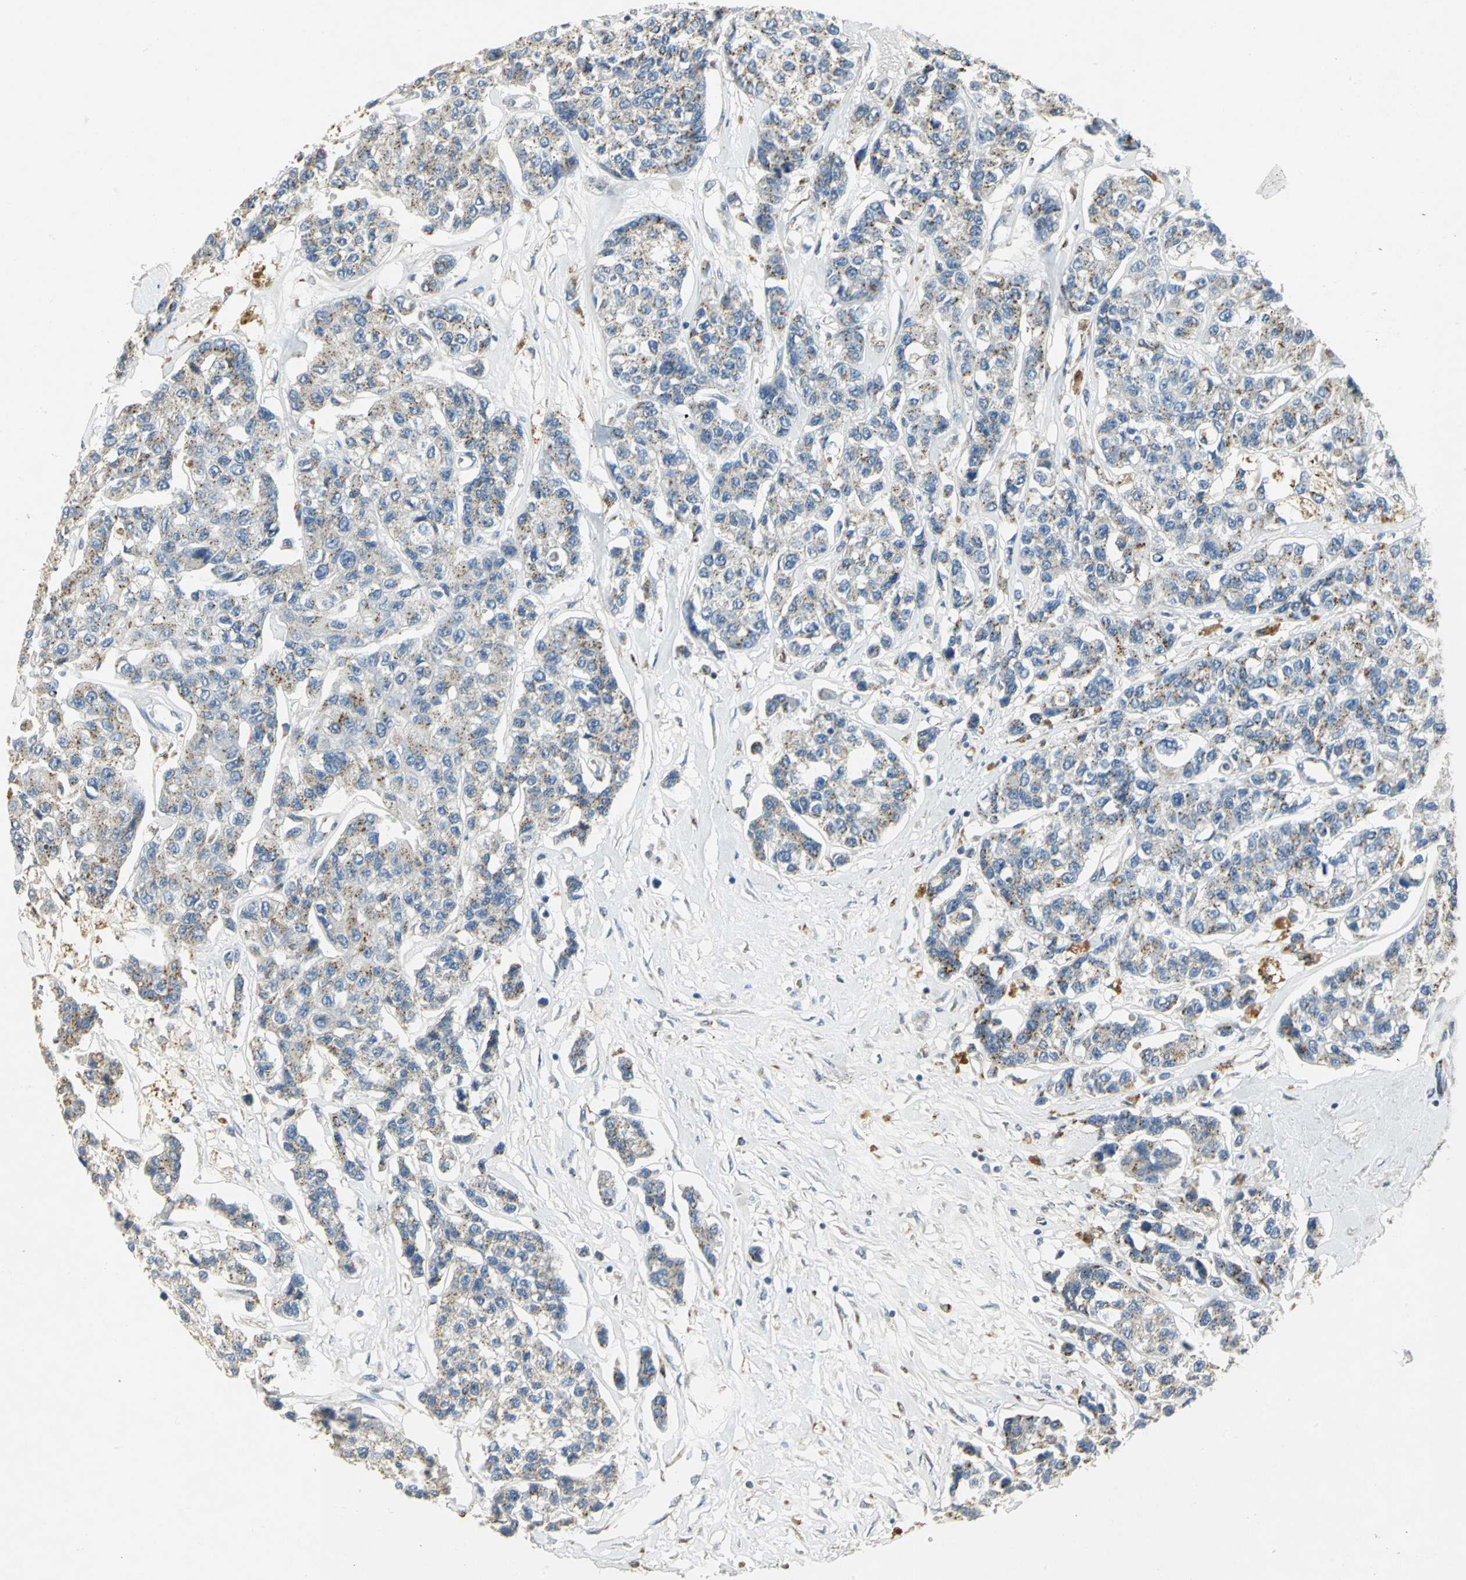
{"staining": {"intensity": "moderate", "quantity": "25%-75%", "location": "cytoplasmic/membranous"}, "tissue": "breast cancer", "cell_type": "Tumor cells", "image_type": "cancer", "snomed": [{"axis": "morphology", "description": "Duct carcinoma"}, {"axis": "topography", "description": "Breast"}], "caption": "A brown stain shows moderate cytoplasmic/membranous positivity of a protein in human breast cancer tumor cells.", "gene": "TM9SF2", "patient": {"sex": "female", "age": 51}}